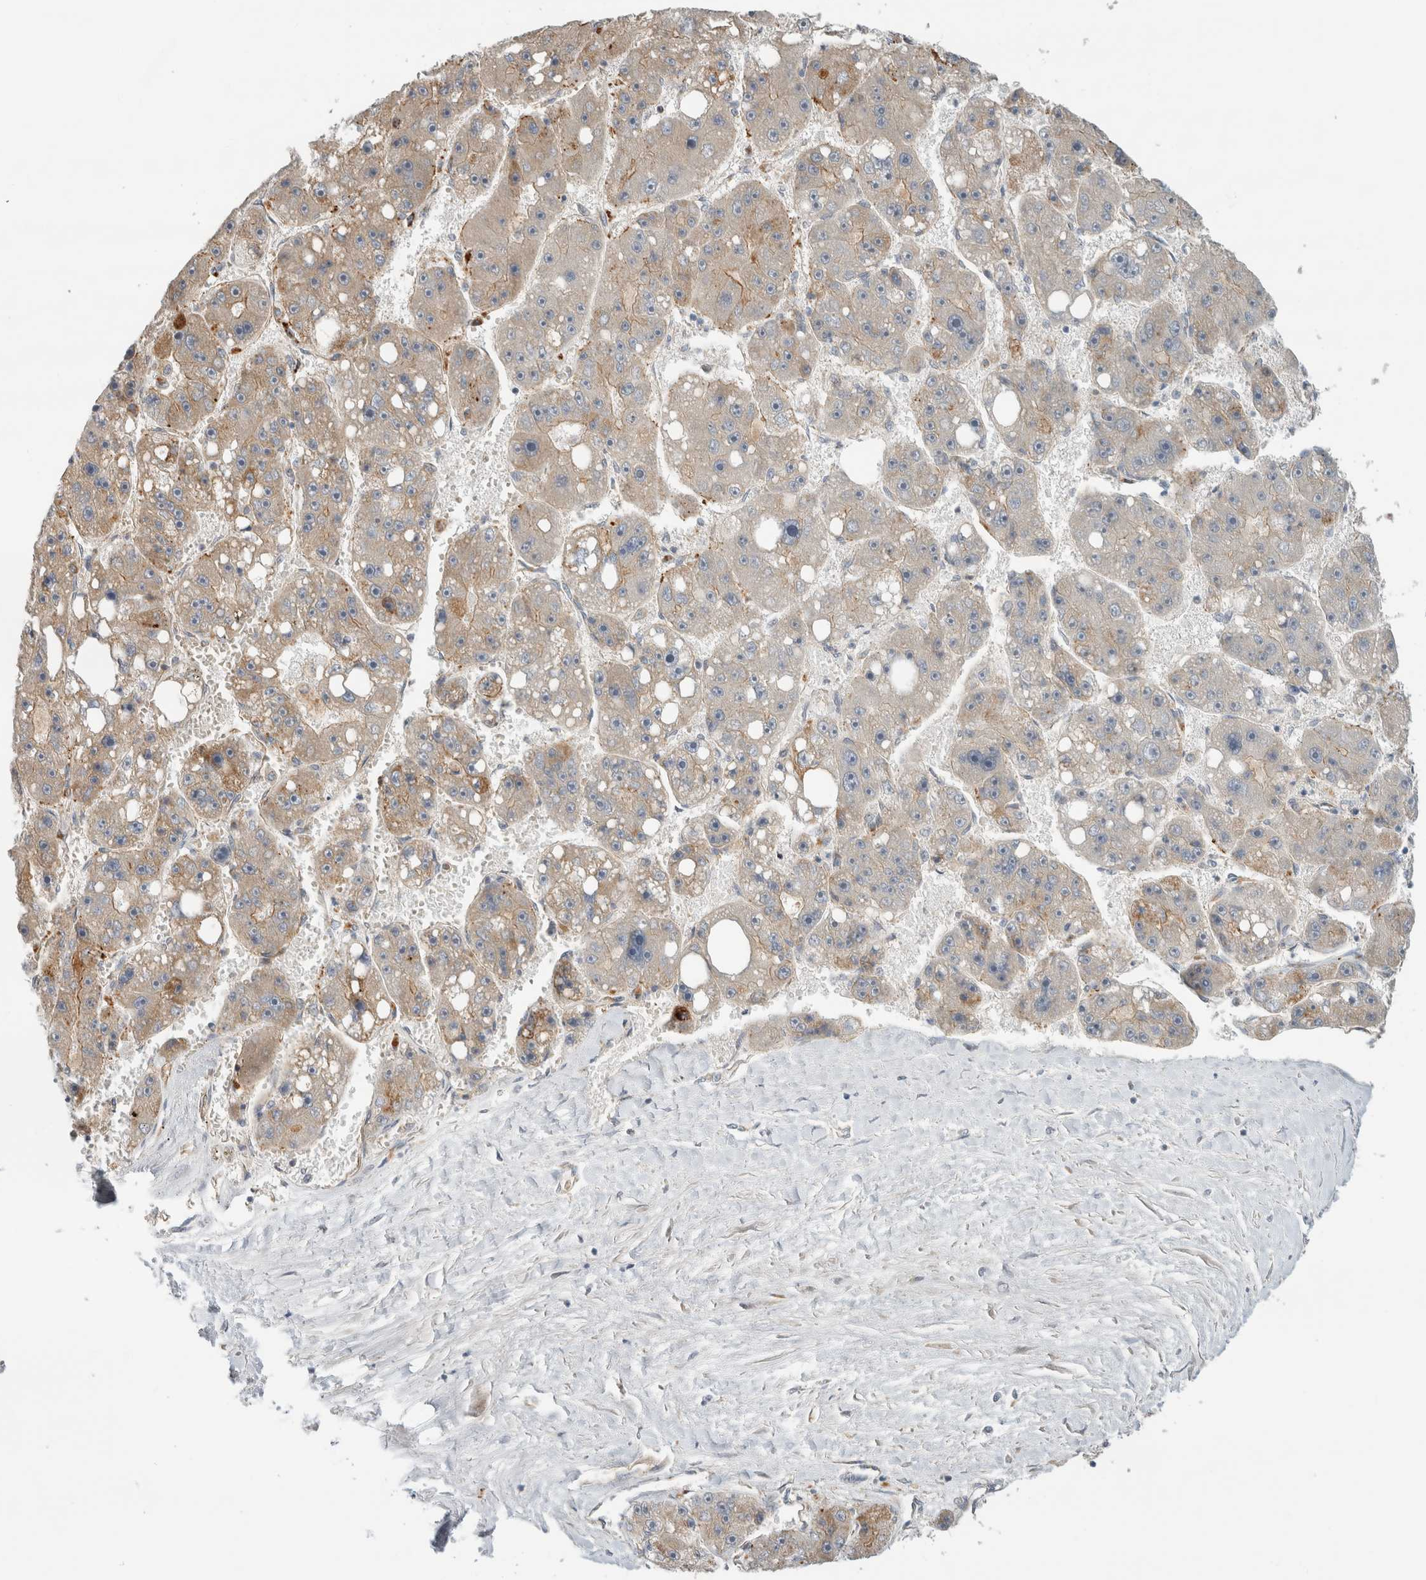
{"staining": {"intensity": "weak", "quantity": "<25%", "location": "cytoplasmic/membranous"}, "tissue": "liver cancer", "cell_type": "Tumor cells", "image_type": "cancer", "snomed": [{"axis": "morphology", "description": "Carcinoma, Hepatocellular, NOS"}, {"axis": "topography", "description": "Liver"}], "caption": "Photomicrograph shows no significant protein staining in tumor cells of liver hepatocellular carcinoma.", "gene": "KPNA5", "patient": {"sex": "female", "age": 61}}